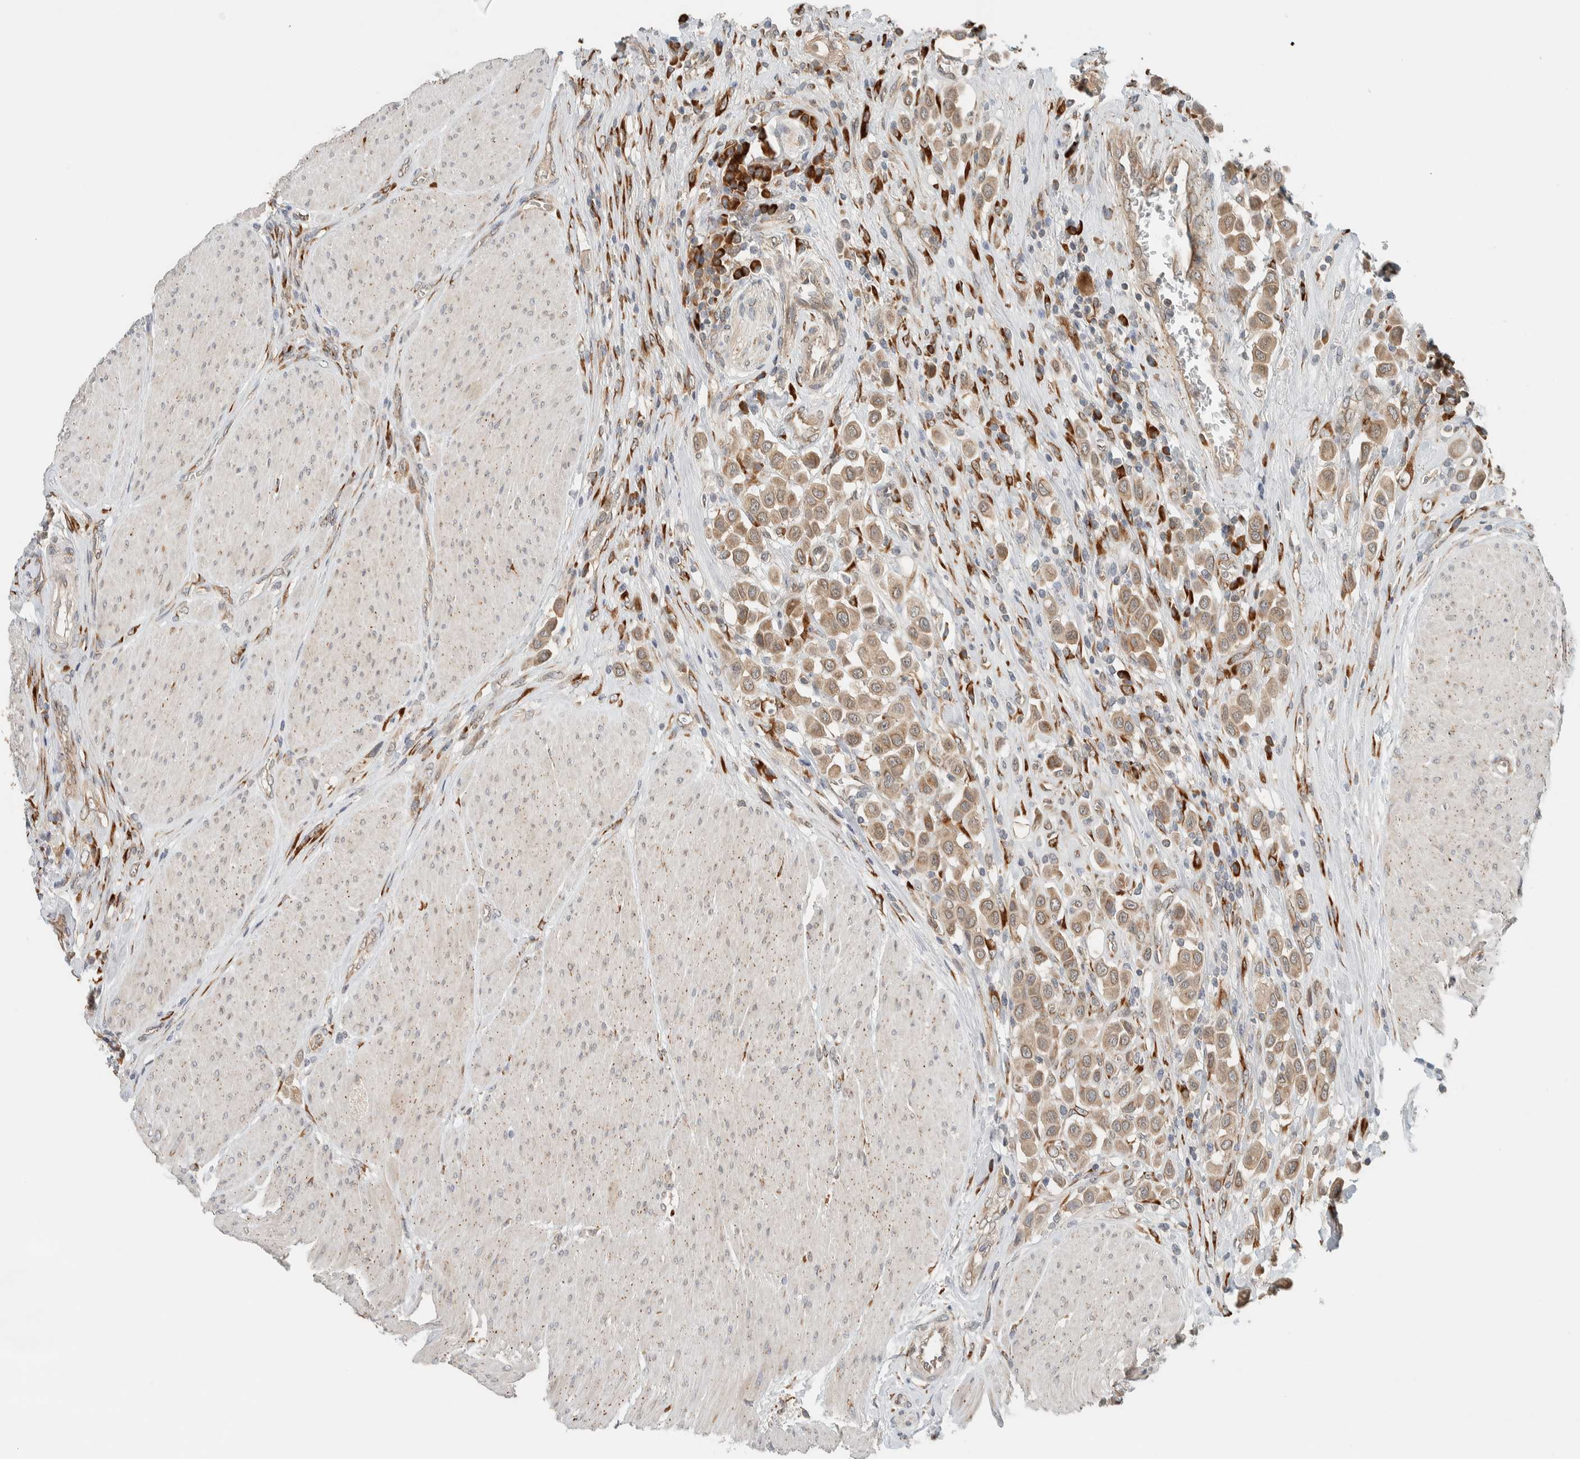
{"staining": {"intensity": "weak", "quantity": ">75%", "location": "cytoplasmic/membranous"}, "tissue": "urothelial cancer", "cell_type": "Tumor cells", "image_type": "cancer", "snomed": [{"axis": "morphology", "description": "Urothelial carcinoma, High grade"}, {"axis": "topography", "description": "Urinary bladder"}], "caption": "Urothelial cancer stained for a protein (brown) reveals weak cytoplasmic/membranous positive expression in about >75% of tumor cells.", "gene": "CTBP2", "patient": {"sex": "male", "age": 50}}